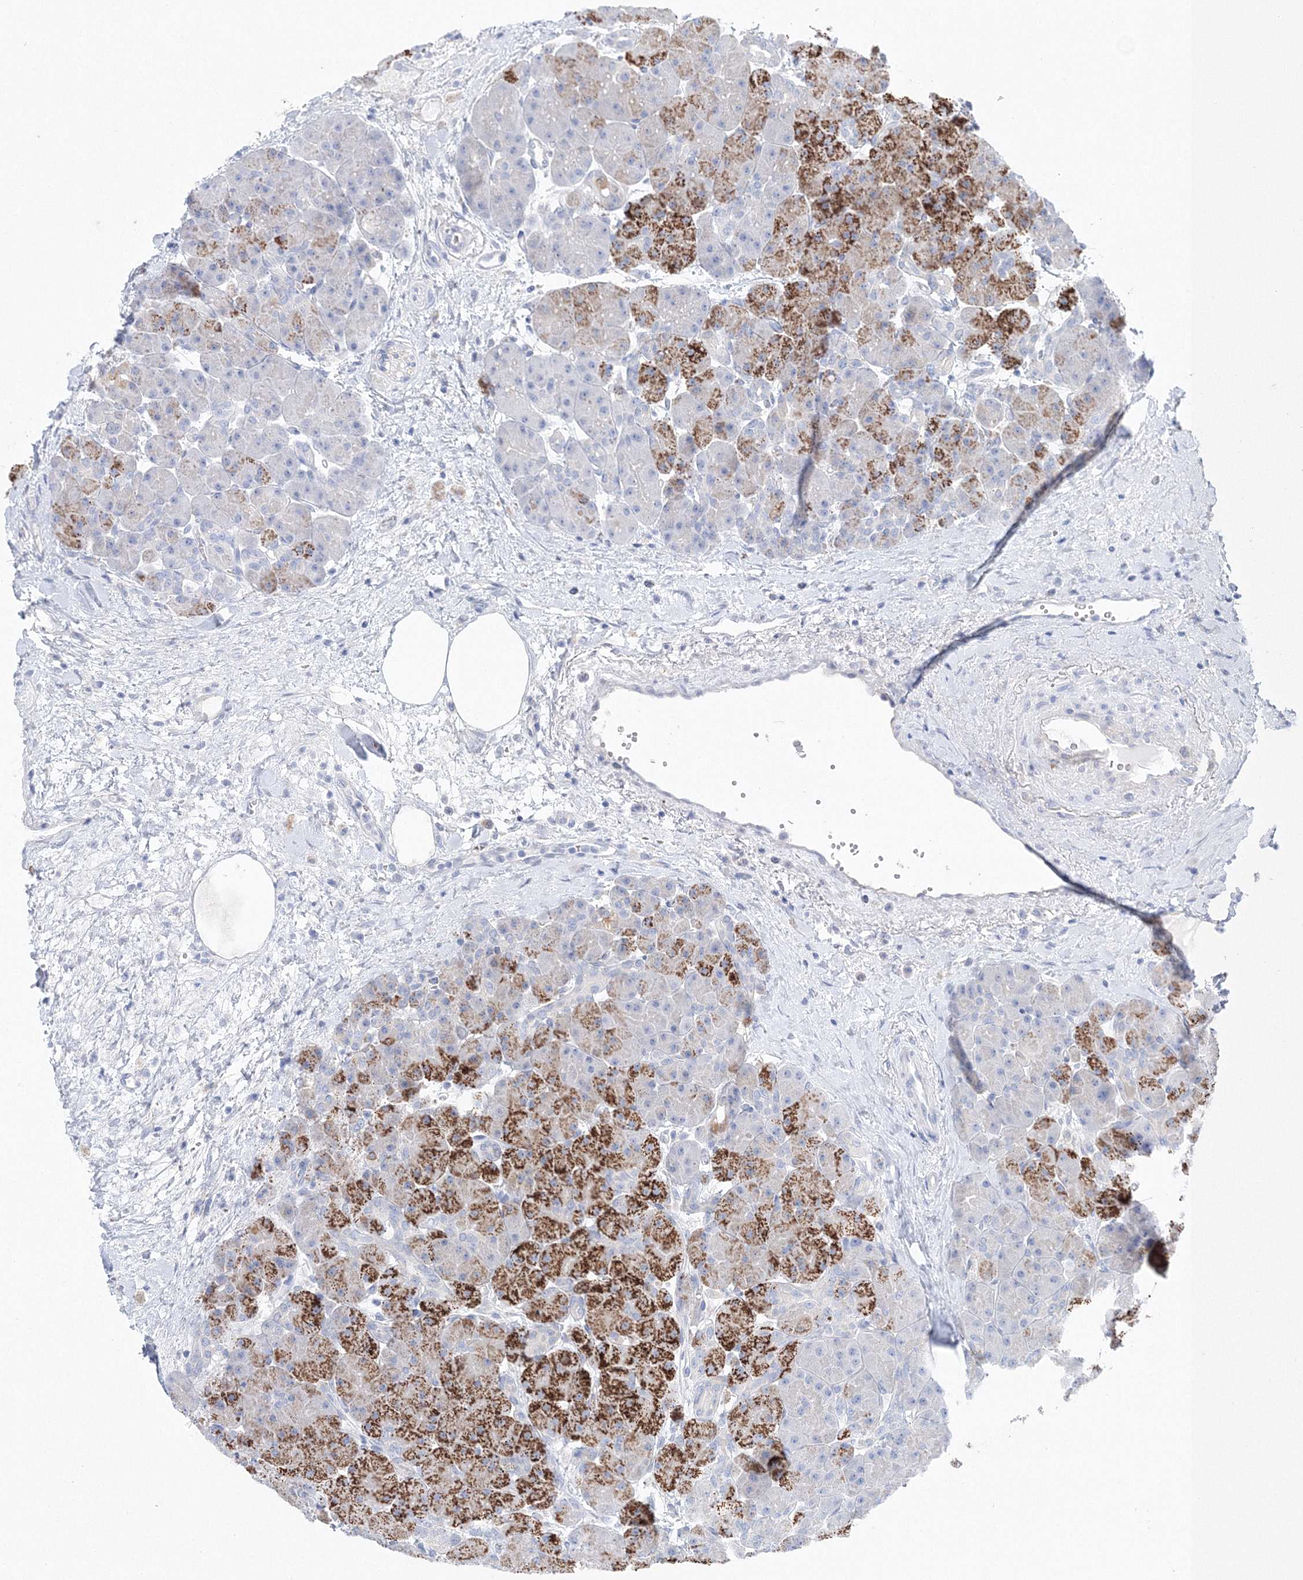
{"staining": {"intensity": "strong", "quantity": "25%-75%", "location": "cytoplasmic/membranous"}, "tissue": "pancreas", "cell_type": "Exocrine glandular cells", "image_type": "normal", "snomed": [{"axis": "morphology", "description": "Normal tissue, NOS"}, {"axis": "topography", "description": "Pancreas"}], "caption": "Immunohistochemistry (IHC) (DAB) staining of unremarkable pancreas reveals strong cytoplasmic/membranous protein positivity in approximately 25%-75% of exocrine glandular cells.", "gene": "HMGCS1", "patient": {"sex": "male", "age": 66}}